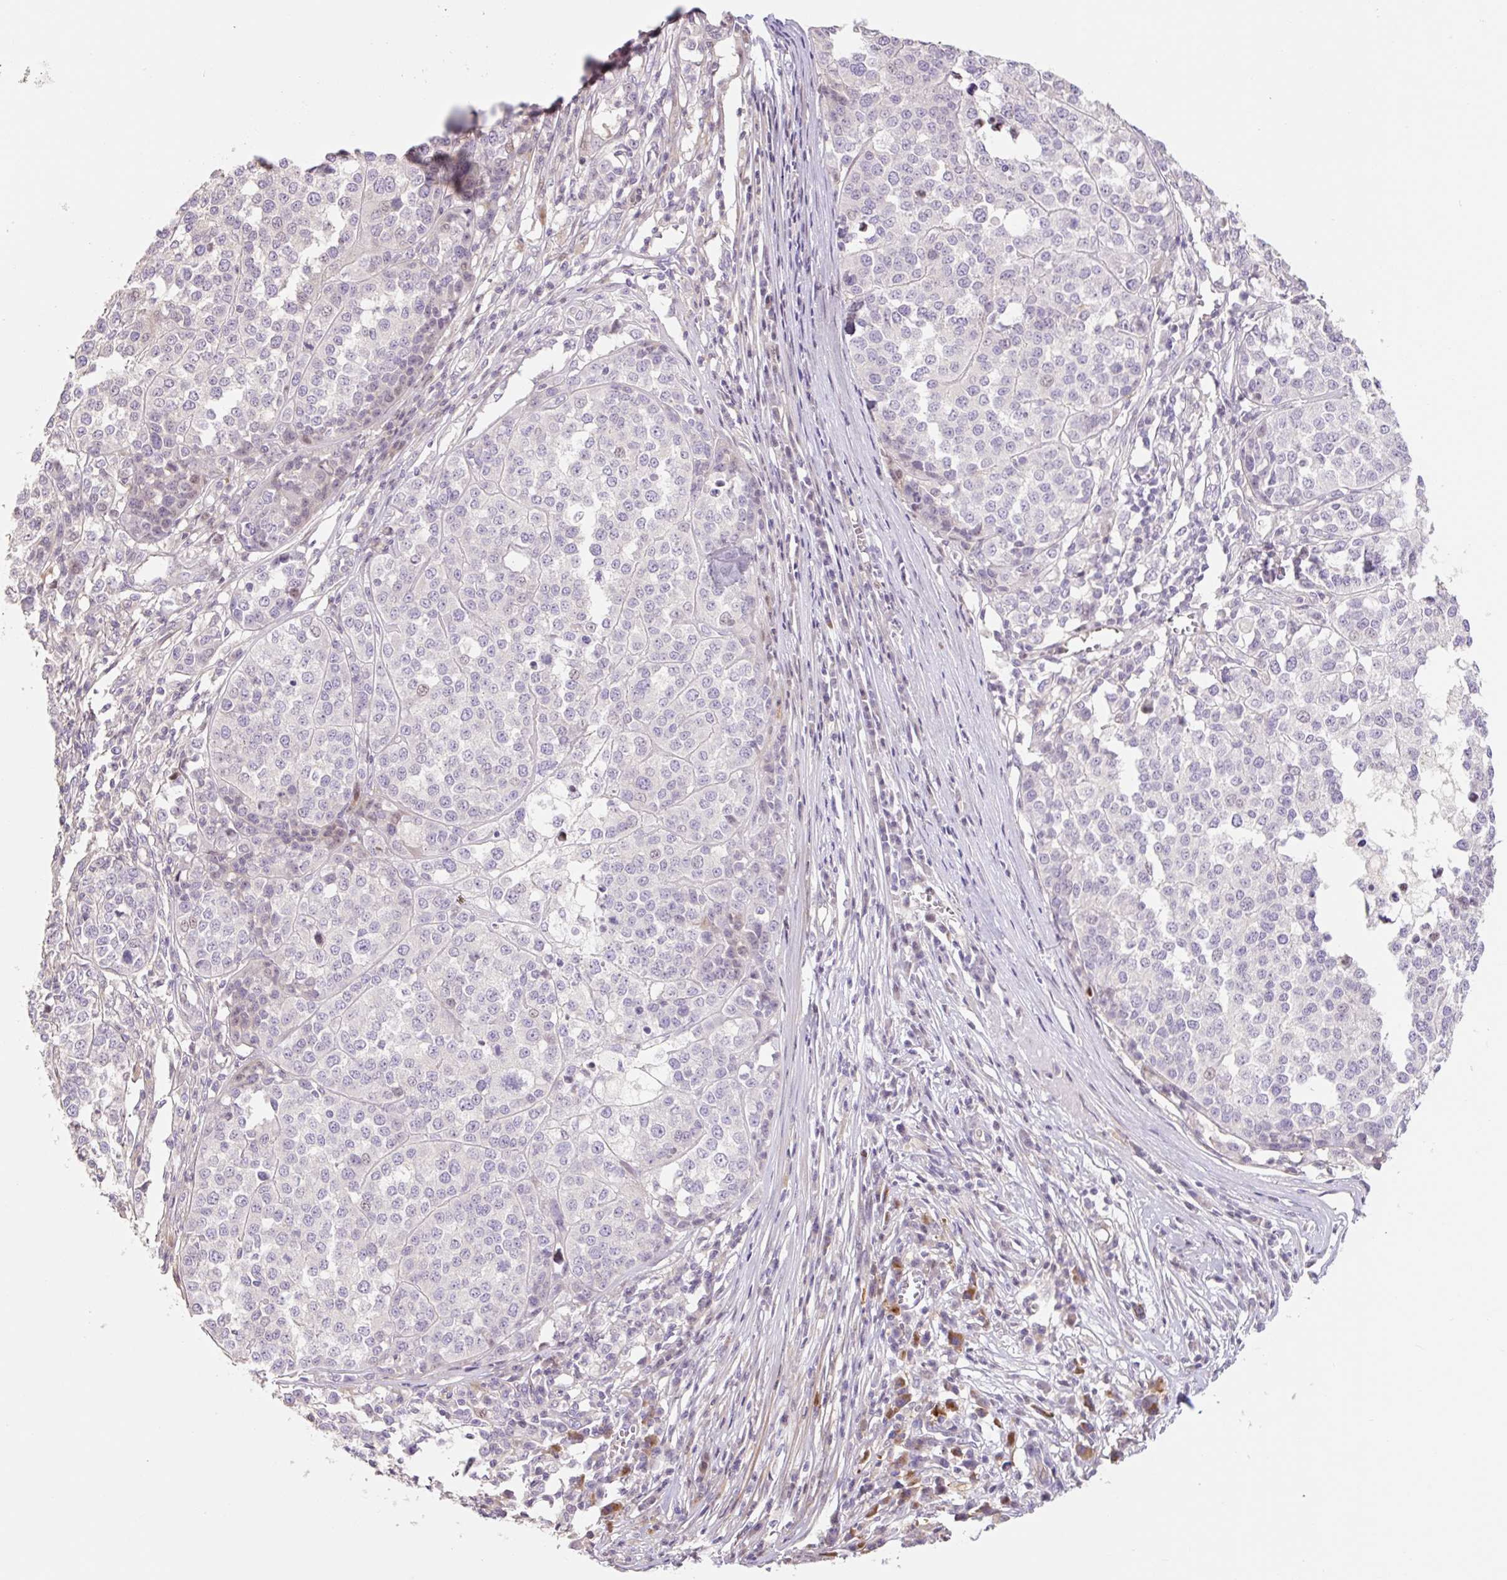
{"staining": {"intensity": "negative", "quantity": "none", "location": "none"}, "tissue": "melanoma", "cell_type": "Tumor cells", "image_type": "cancer", "snomed": [{"axis": "morphology", "description": "Malignant melanoma, Metastatic site"}, {"axis": "topography", "description": "Lymph node"}], "caption": "The immunohistochemistry micrograph has no significant staining in tumor cells of malignant melanoma (metastatic site) tissue.", "gene": "ZNF552", "patient": {"sex": "male", "age": 44}}